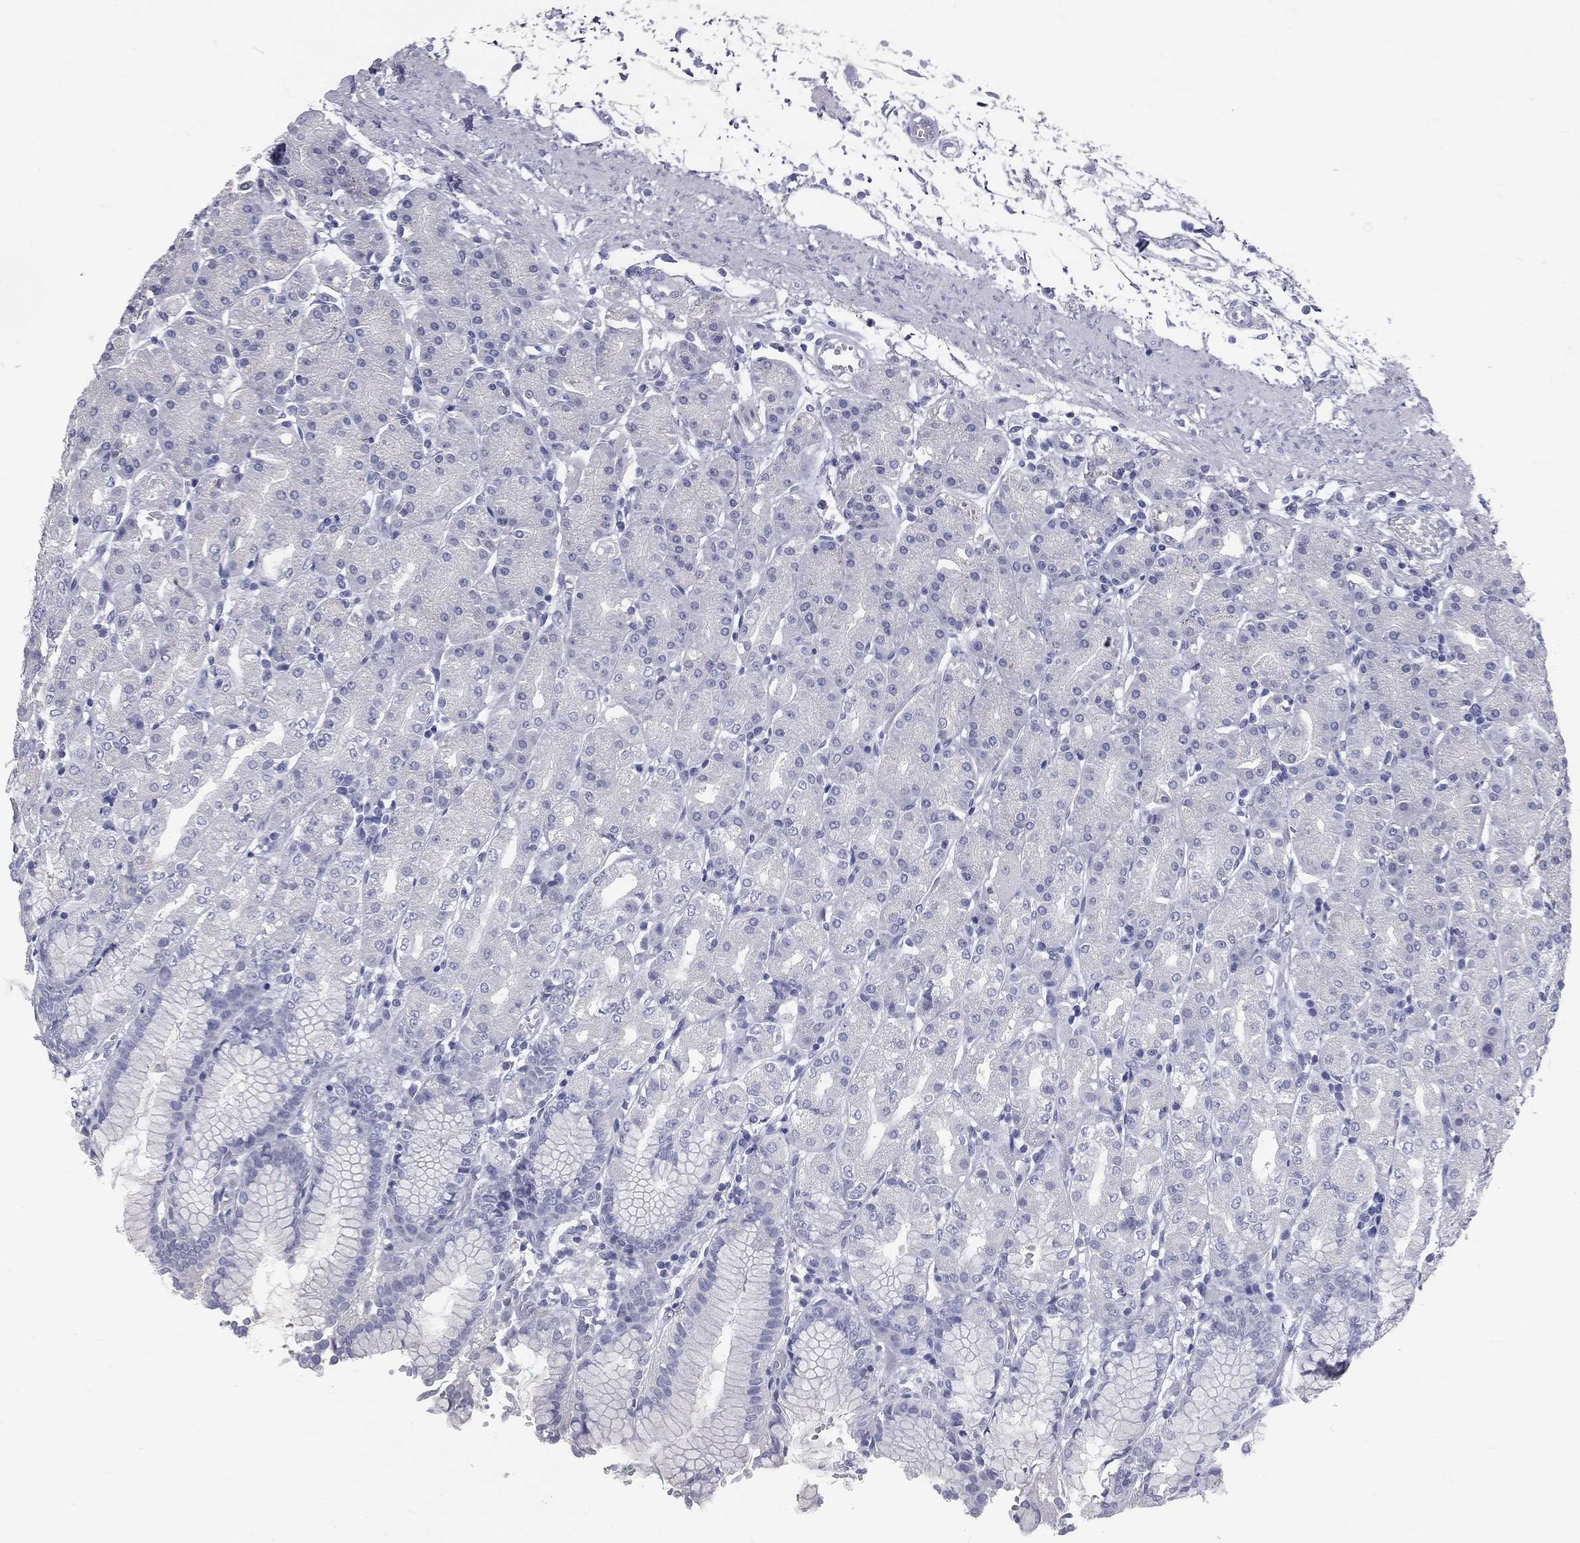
{"staining": {"intensity": "negative", "quantity": "none", "location": "none"}, "tissue": "stomach", "cell_type": "Glandular cells", "image_type": "normal", "snomed": [{"axis": "morphology", "description": "Normal tissue, NOS"}, {"axis": "morphology", "description": "Adenocarcinoma, NOS"}, {"axis": "topography", "description": "Stomach"}], "caption": "Immunohistochemical staining of unremarkable stomach demonstrates no significant staining in glandular cells. (DAB immunohistochemistry (IHC), high magnification).", "gene": "TFPI2", "patient": {"sex": "female", "age": 81}}